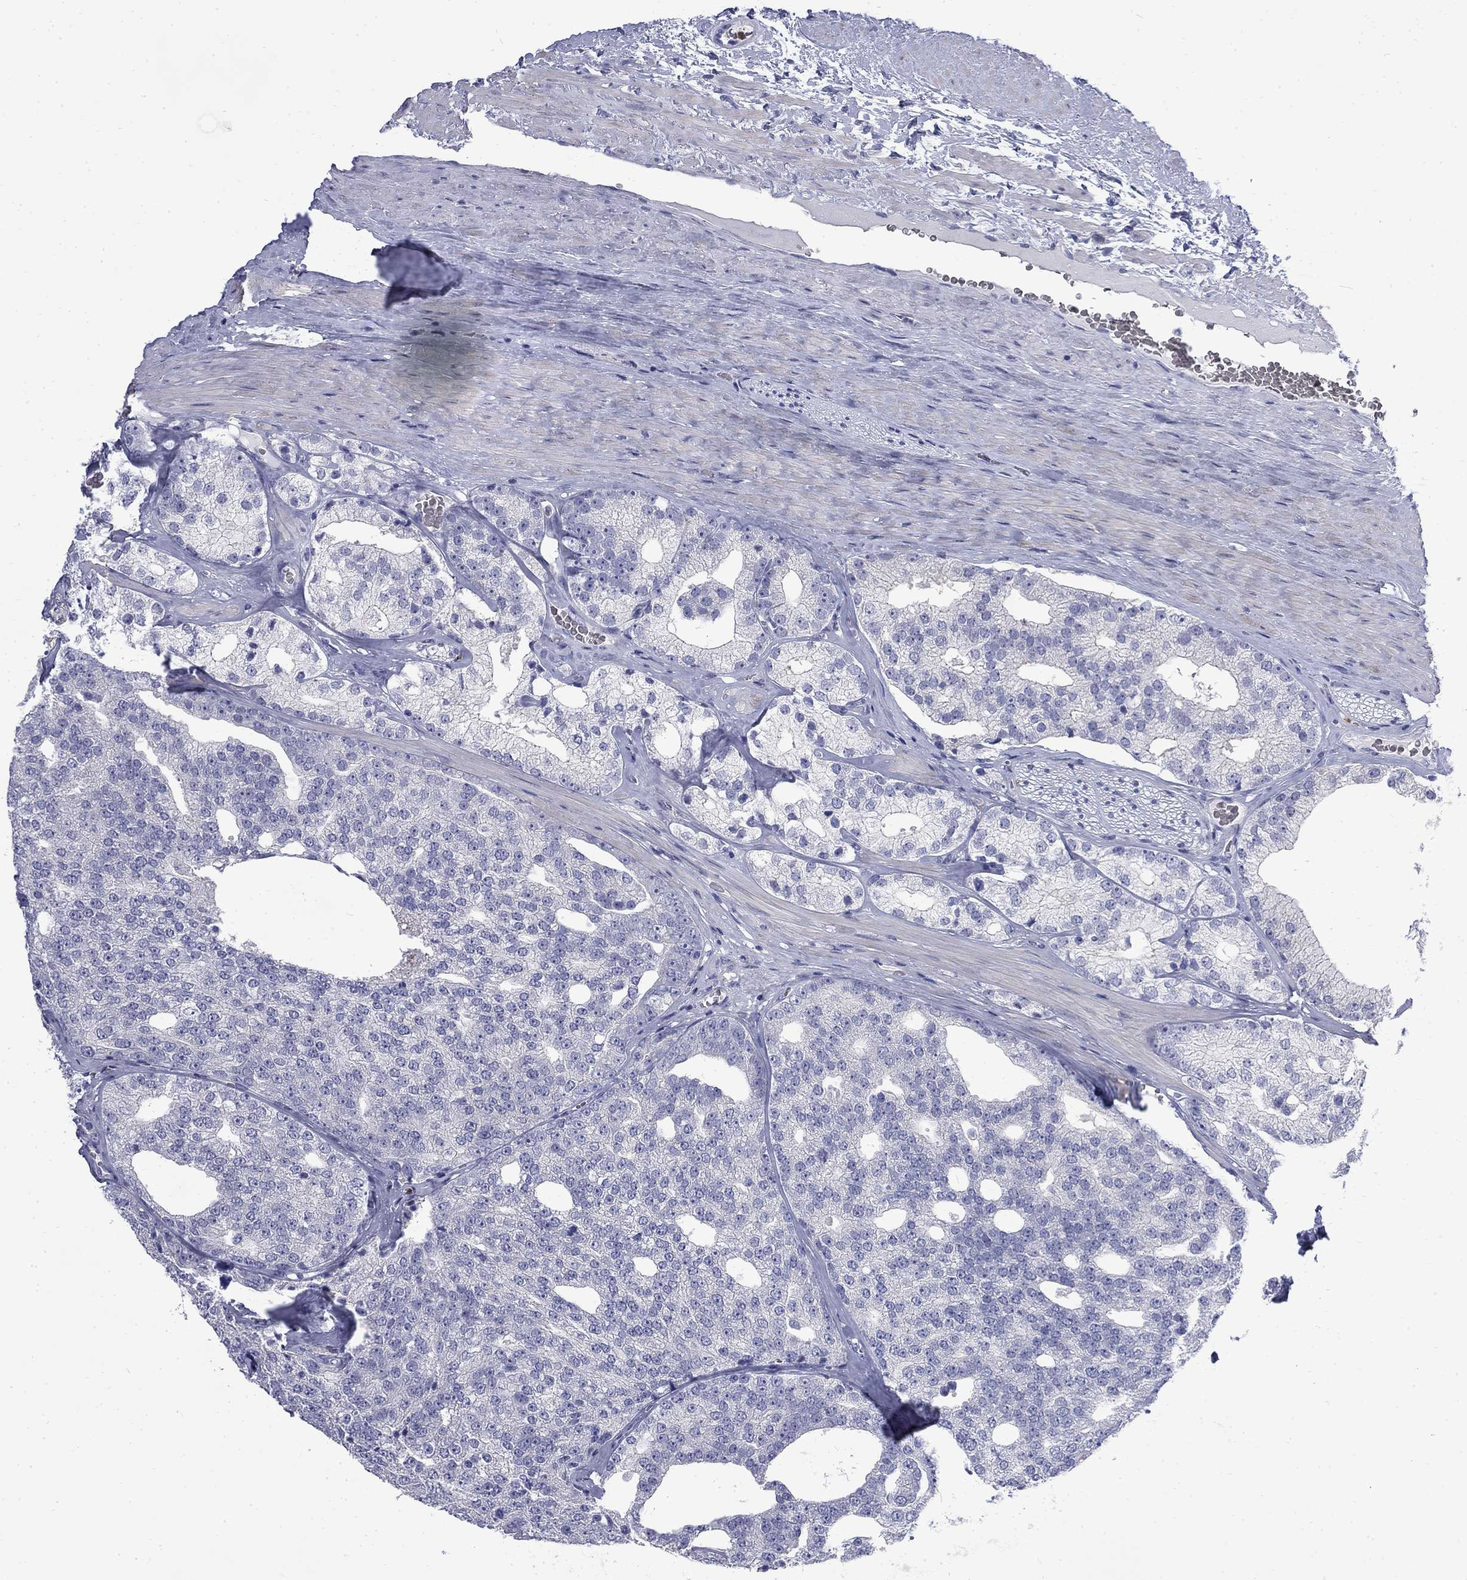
{"staining": {"intensity": "negative", "quantity": "none", "location": "none"}, "tissue": "prostate cancer", "cell_type": "Tumor cells", "image_type": "cancer", "snomed": [{"axis": "morphology", "description": "Adenocarcinoma, NOS"}, {"axis": "topography", "description": "Prostate and seminal vesicle, NOS"}], "caption": "Immunohistochemical staining of prostate cancer (adenocarcinoma) reveals no significant staining in tumor cells.", "gene": "SERPINB2", "patient": {"sex": "male", "age": 62}}